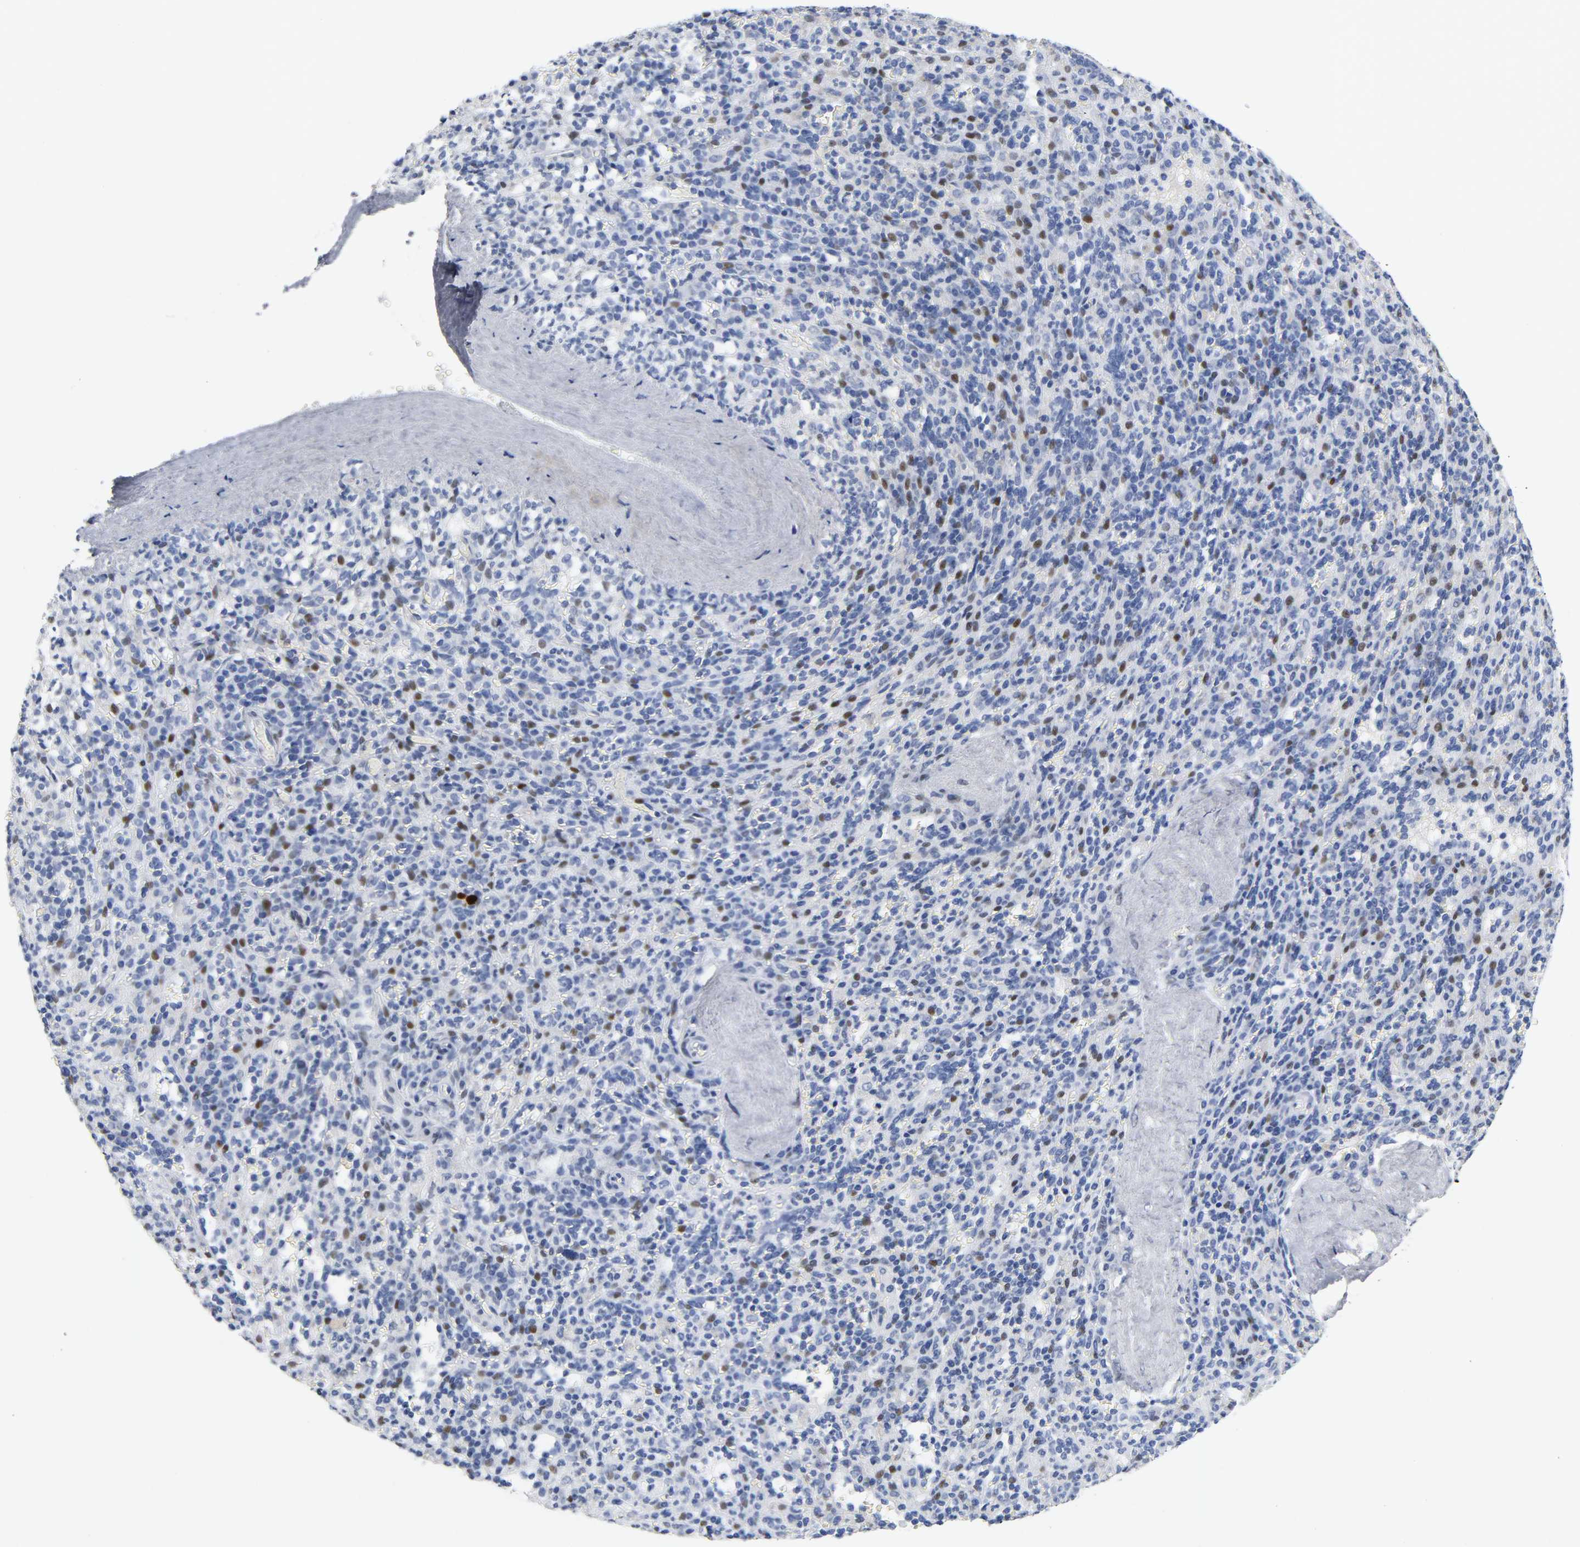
{"staining": {"intensity": "moderate", "quantity": "<25%", "location": "nuclear"}, "tissue": "spleen", "cell_type": "Cells in red pulp", "image_type": "normal", "snomed": [{"axis": "morphology", "description": "Normal tissue, NOS"}, {"axis": "topography", "description": "Spleen"}], "caption": "Immunohistochemistry (IHC) staining of benign spleen, which exhibits low levels of moderate nuclear positivity in about <25% of cells in red pulp indicating moderate nuclear protein positivity. The staining was performed using DAB (brown) for protein detection and nuclei were counterstained in hematoxylin (blue).", "gene": "NAB2", "patient": {"sex": "male", "age": 36}}